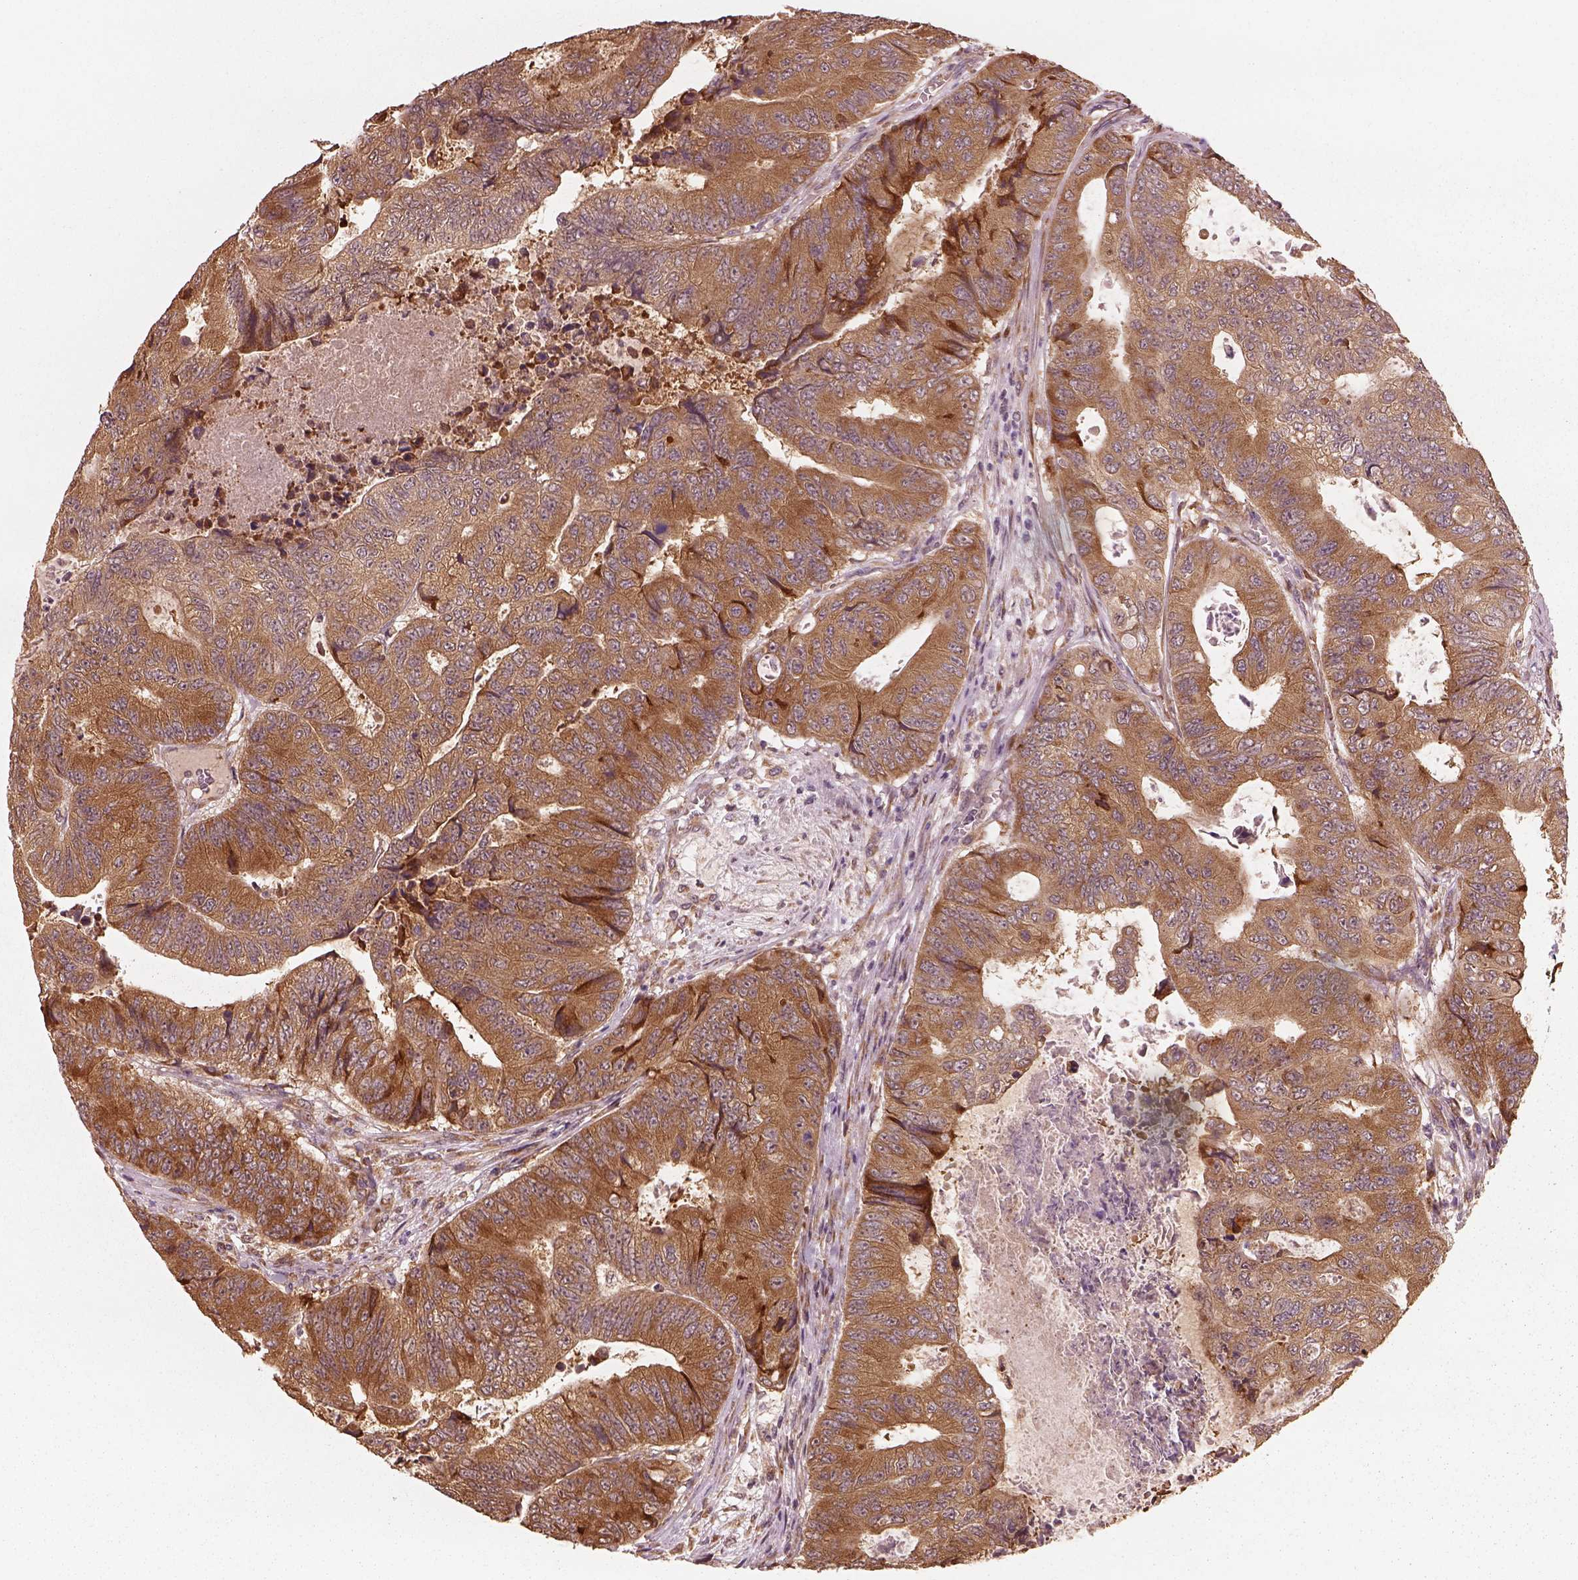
{"staining": {"intensity": "moderate", "quantity": ">75%", "location": "cytoplasmic/membranous"}, "tissue": "colorectal cancer", "cell_type": "Tumor cells", "image_type": "cancer", "snomed": [{"axis": "morphology", "description": "Adenocarcinoma, NOS"}, {"axis": "topography", "description": "Colon"}], "caption": "Moderate cytoplasmic/membranous positivity for a protein is identified in about >75% of tumor cells of colorectal cancer (adenocarcinoma) using IHC.", "gene": "RPS5", "patient": {"sex": "female", "age": 48}}